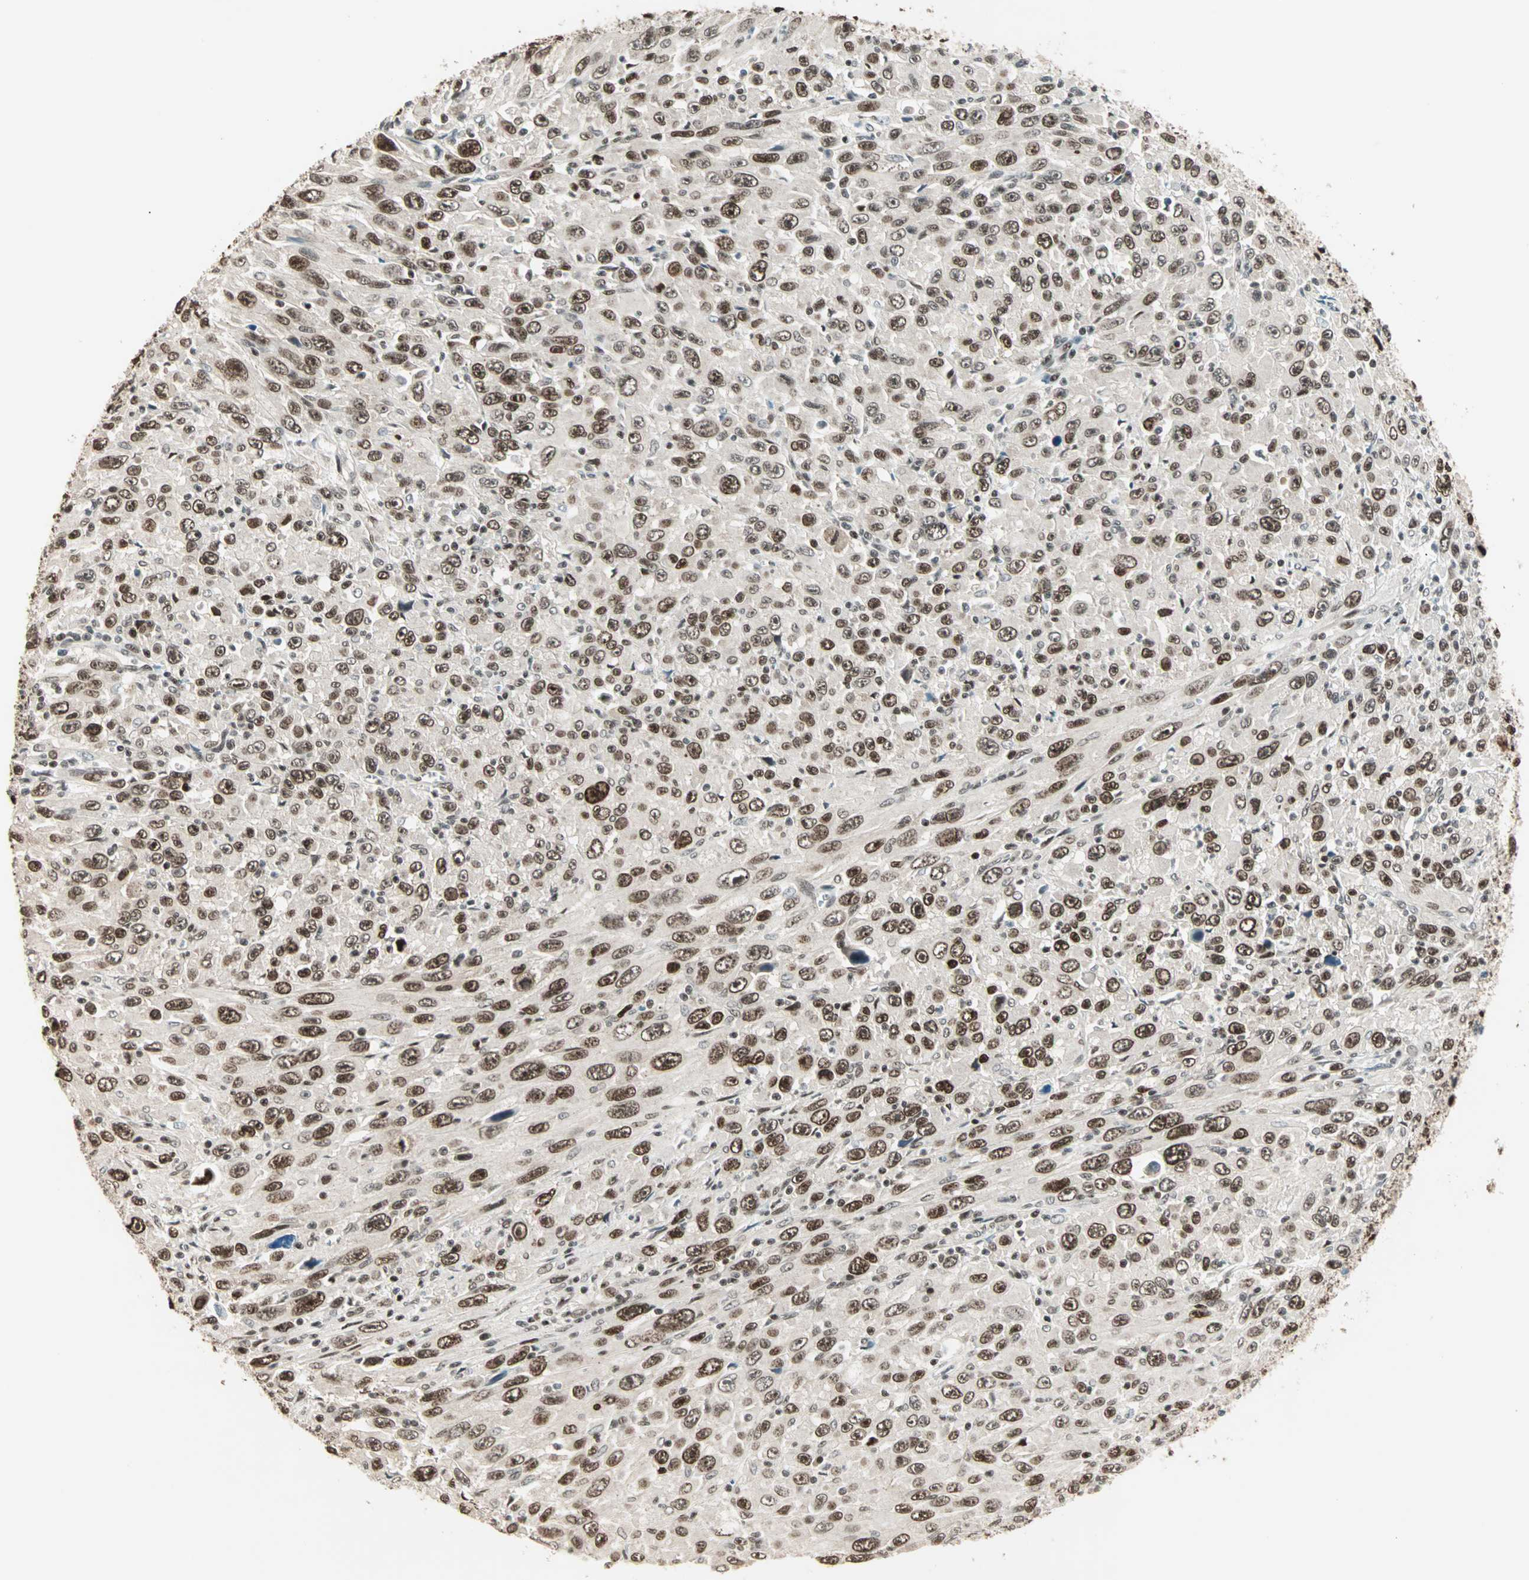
{"staining": {"intensity": "strong", "quantity": ">75%", "location": "nuclear"}, "tissue": "melanoma", "cell_type": "Tumor cells", "image_type": "cancer", "snomed": [{"axis": "morphology", "description": "Malignant melanoma, Metastatic site"}, {"axis": "topography", "description": "Skin"}], "caption": "DAB immunohistochemical staining of melanoma shows strong nuclear protein expression in about >75% of tumor cells. Using DAB (brown) and hematoxylin (blue) stains, captured at high magnification using brightfield microscopy.", "gene": "MDC1", "patient": {"sex": "female", "age": 56}}